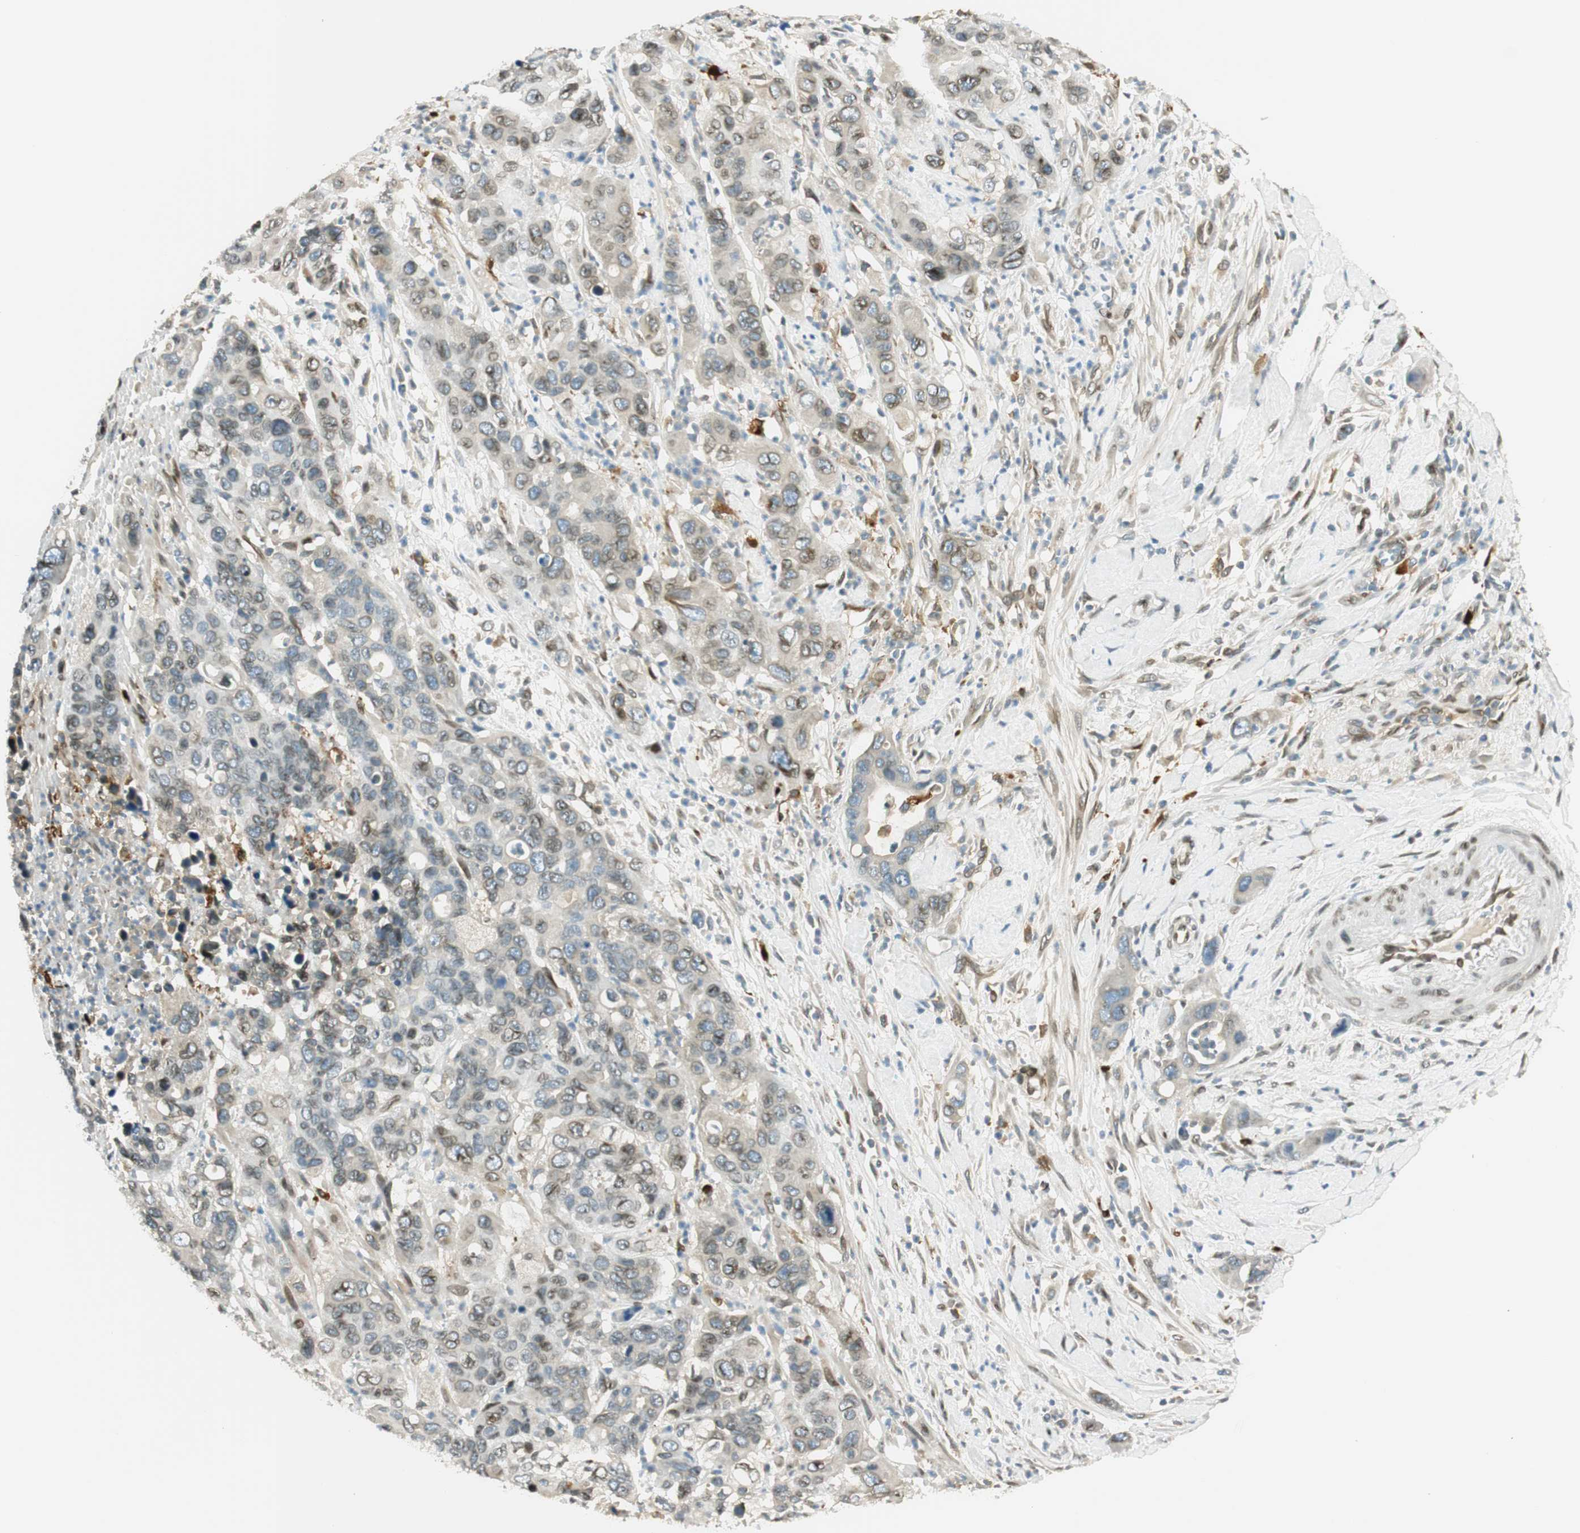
{"staining": {"intensity": "weak", "quantity": ">75%", "location": "cytoplasmic/membranous"}, "tissue": "pancreatic cancer", "cell_type": "Tumor cells", "image_type": "cancer", "snomed": [{"axis": "morphology", "description": "Adenocarcinoma, NOS"}, {"axis": "topography", "description": "Pancreas"}], "caption": "Adenocarcinoma (pancreatic) was stained to show a protein in brown. There is low levels of weak cytoplasmic/membranous staining in approximately >75% of tumor cells.", "gene": "TMEM260", "patient": {"sex": "female", "age": 71}}